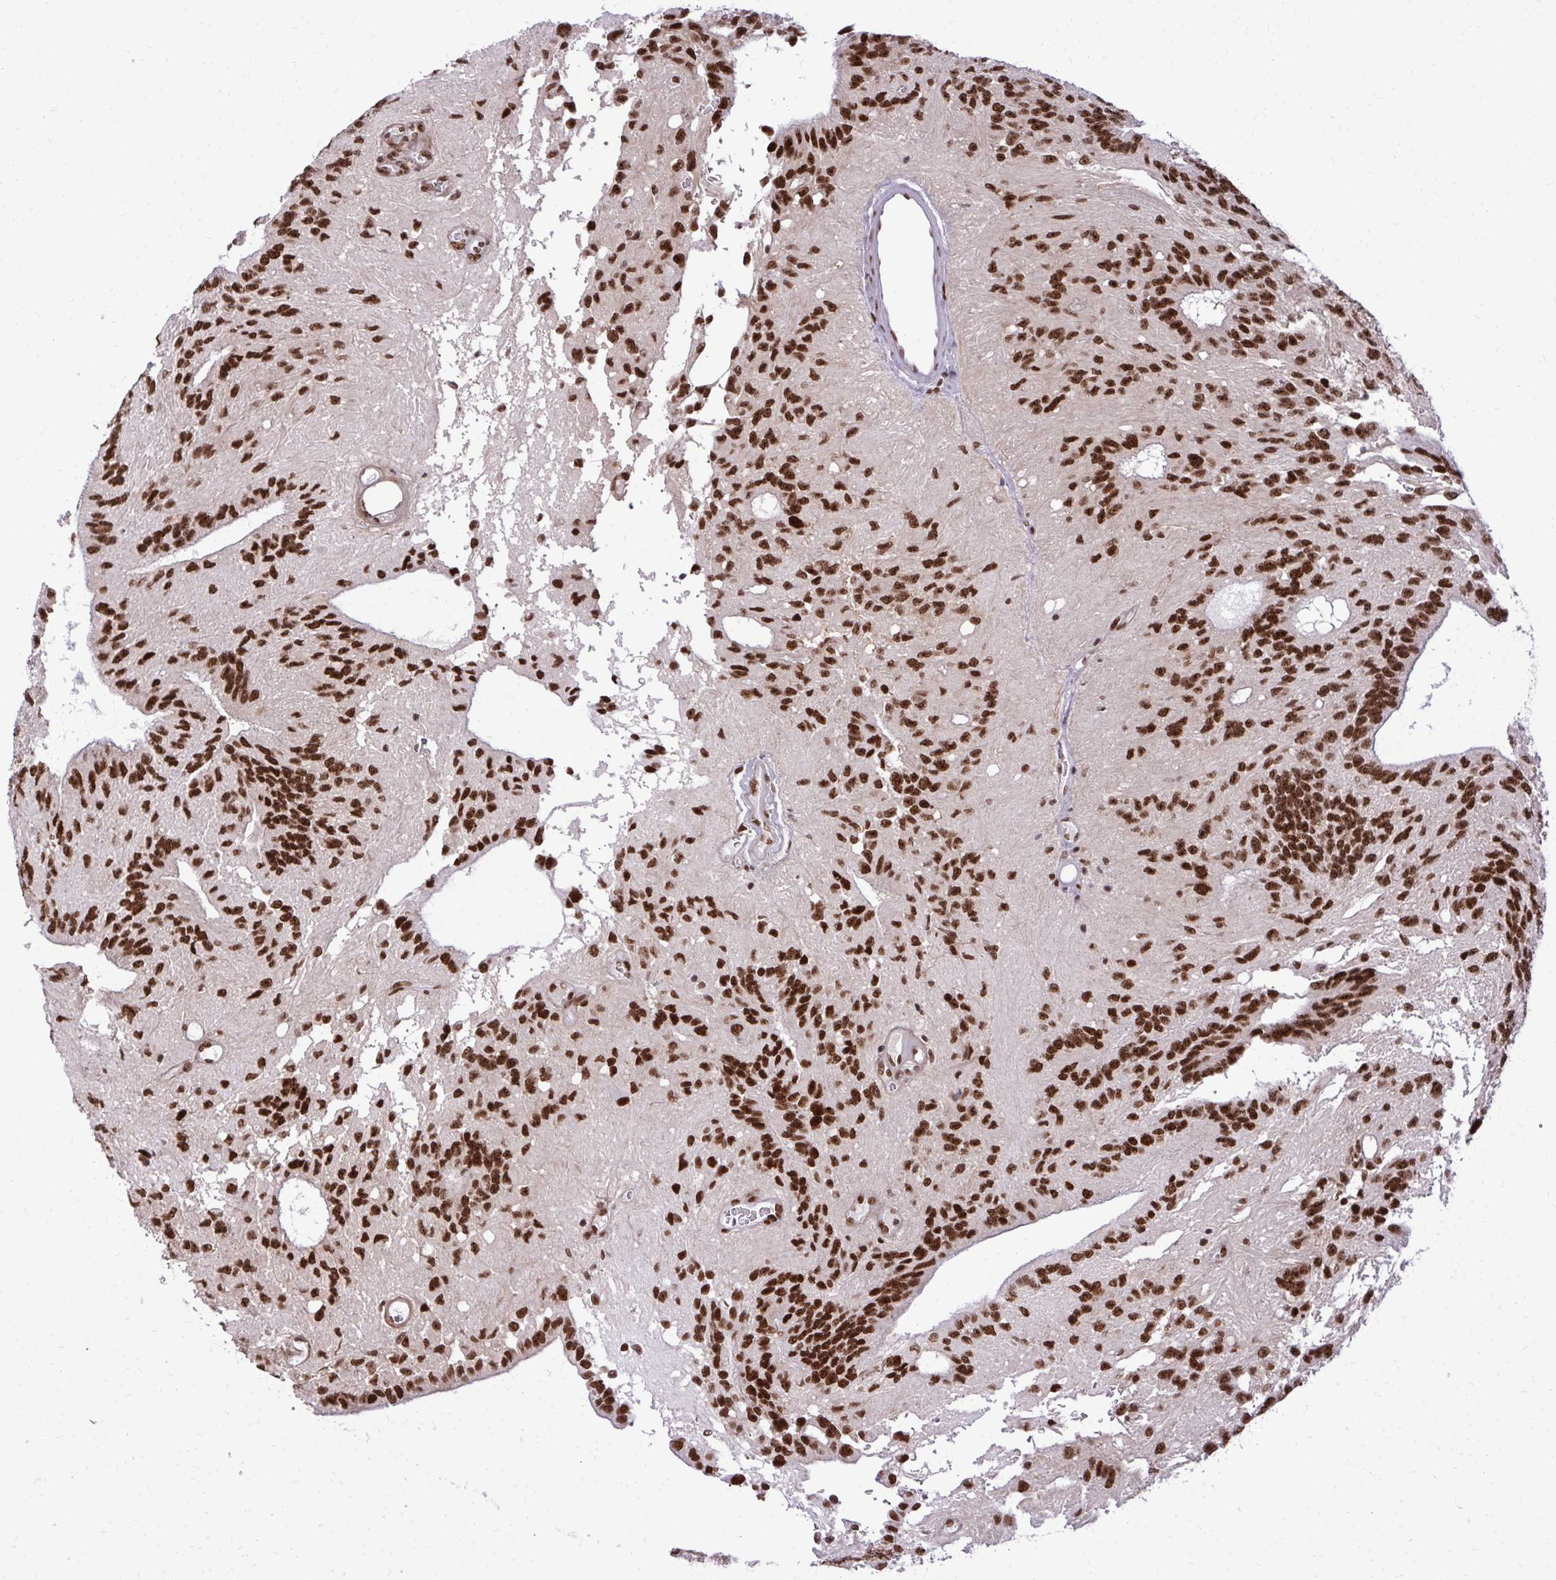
{"staining": {"intensity": "strong", "quantity": ">75%", "location": "nuclear"}, "tissue": "glioma", "cell_type": "Tumor cells", "image_type": "cancer", "snomed": [{"axis": "morphology", "description": "Glioma, malignant, Low grade"}, {"axis": "topography", "description": "Brain"}], "caption": "An IHC photomicrograph of neoplastic tissue is shown. Protein staining in brown shows strong nuclear positivity in malignant glioma (low-grade) within tumor cells.", "gene": "CDYL", "patient": {"sex": "male", "age": 31}}